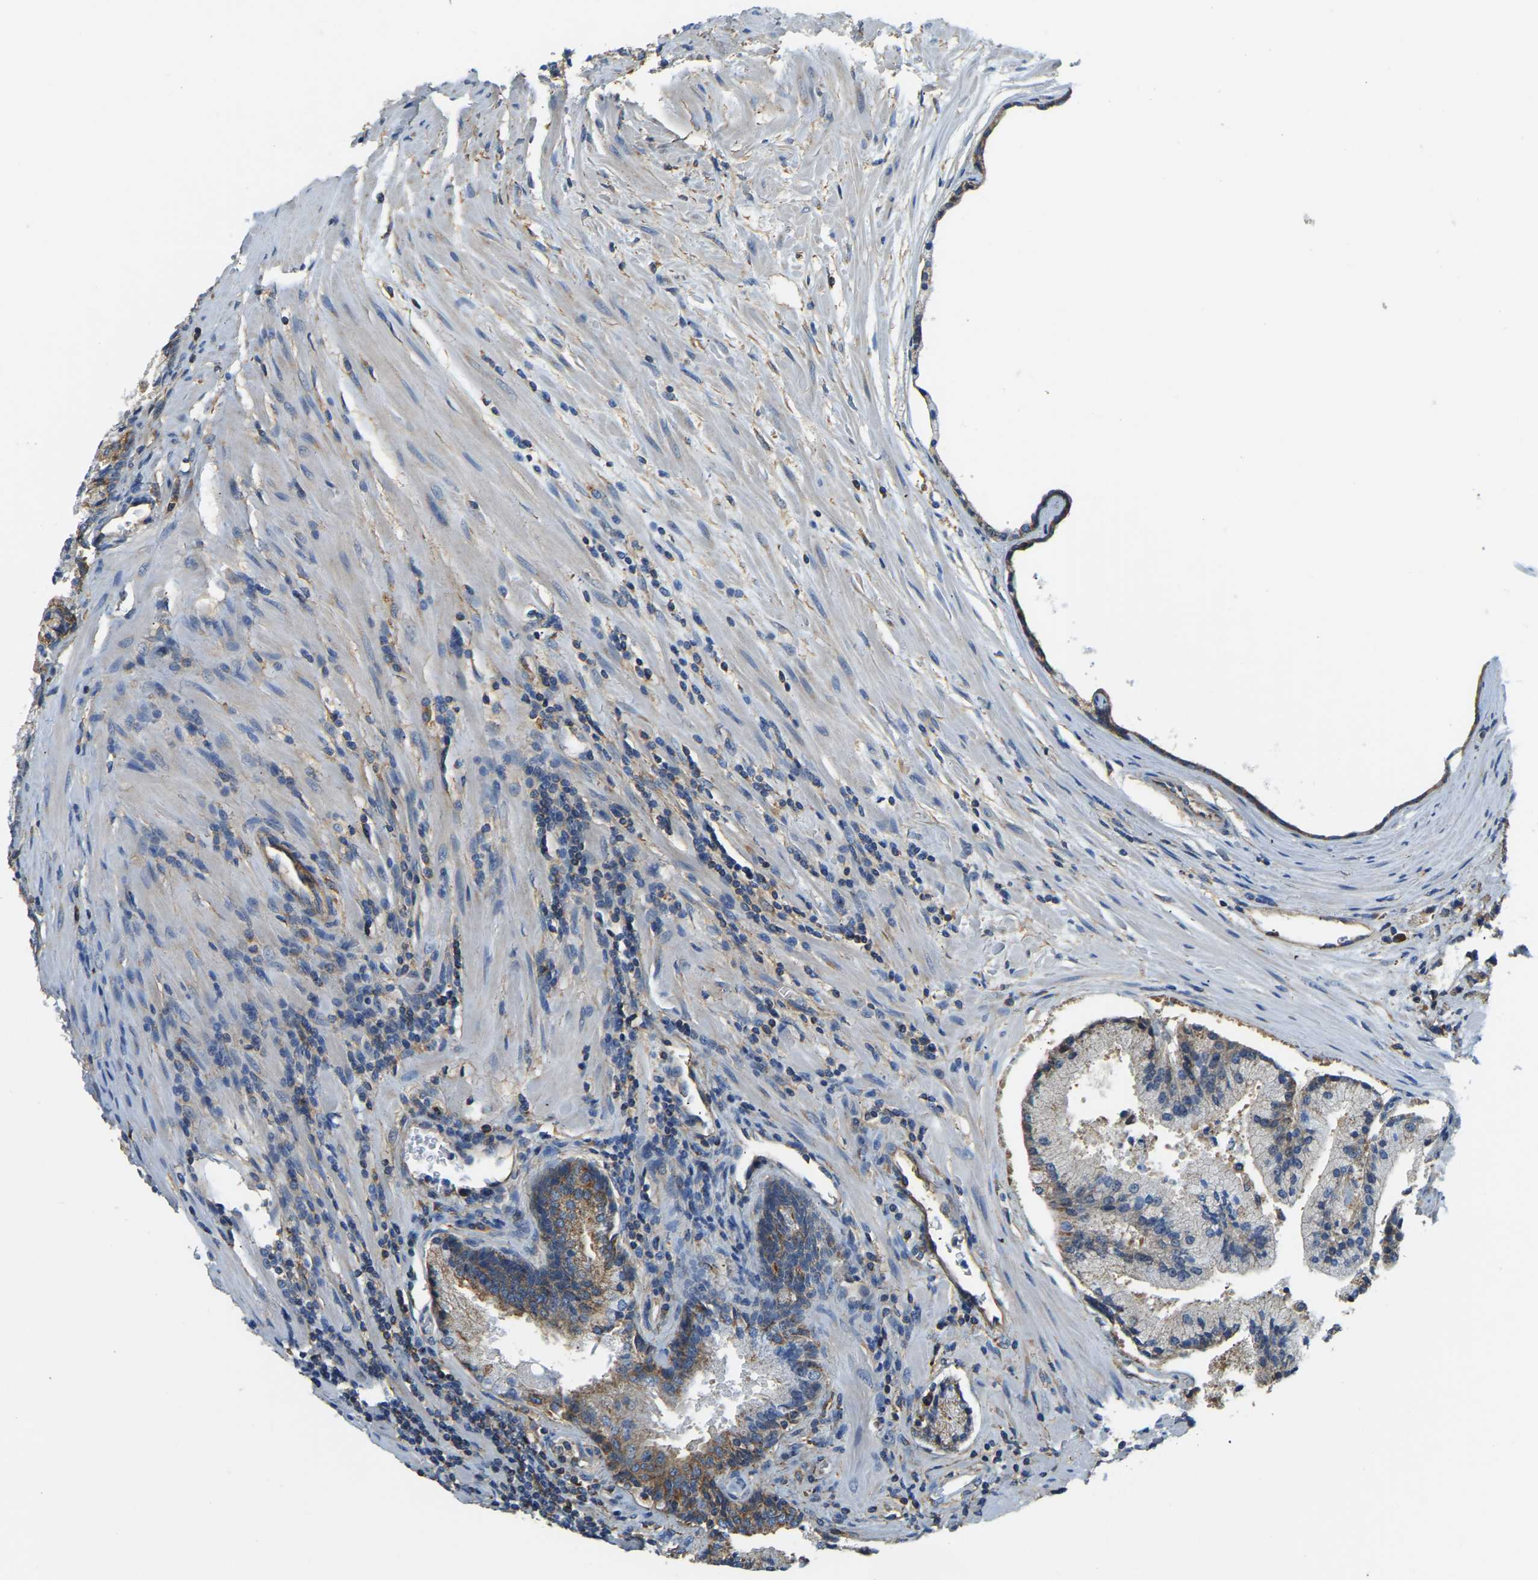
{"staining": {"intensity": "moderate", "quantity": ">75%", "location": "cytoplasmic/membranous"}, "tissue": "prostate cancer", "cell_type": "Tumor cells", "image_type": "cancer", "snomed": [{"axis": "morphology", "description": "Adenocarcinoma, High grade"}, {"axis": "topography", "description": "Prostate"}], "caption": "The image demonstrates immunohistochemical staining of prostate cancer. There is moderate cytoplasmic/membranous staining is present in approximately >75% of tumor cells. (IHC, brightfield microscopy, high magnification).", "gene": "AHNAK", "patient": {"sex": "male", "age": 58}}